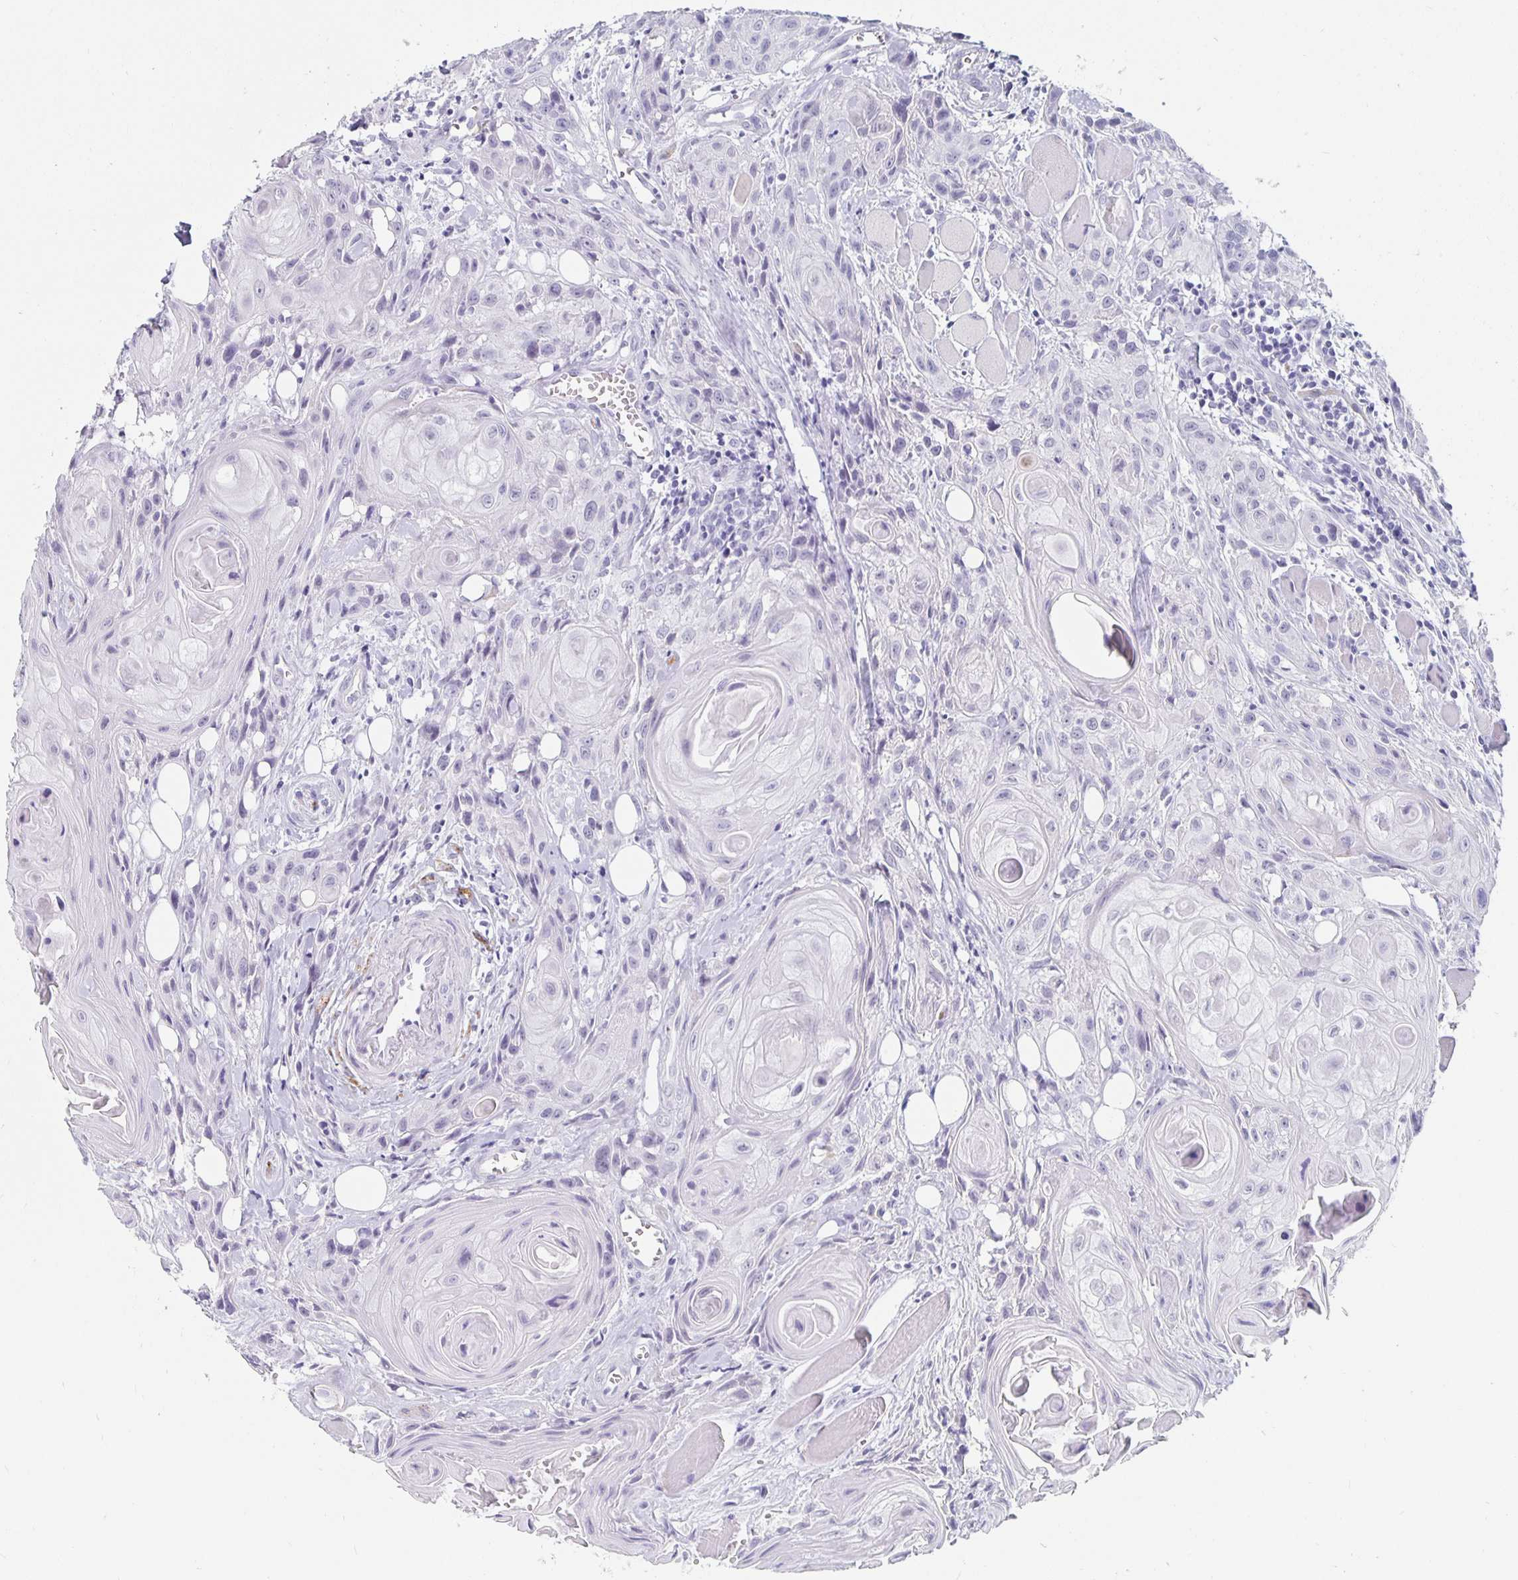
{"staining": {"intensity": "negative", "quantity": "none", "location": "none"}, "tissue": "head and neck cancer", "cell_type": "Tumor cells", "image_type": "cancer", "snomed": [{"axis": "morphology", "description": "Squamous cell carcinoma, NOS"}, {"axis": "topography", "description": "Oral tissue"}, {"axis": "topography", "description": "Head-Neck"}], "caption": "There is no significant expression in tumor cells of head and neck cancer (squamous cell carcinoma).", "gene": "KCNQ2", "patient": {"sex": "male", "age": 58}}